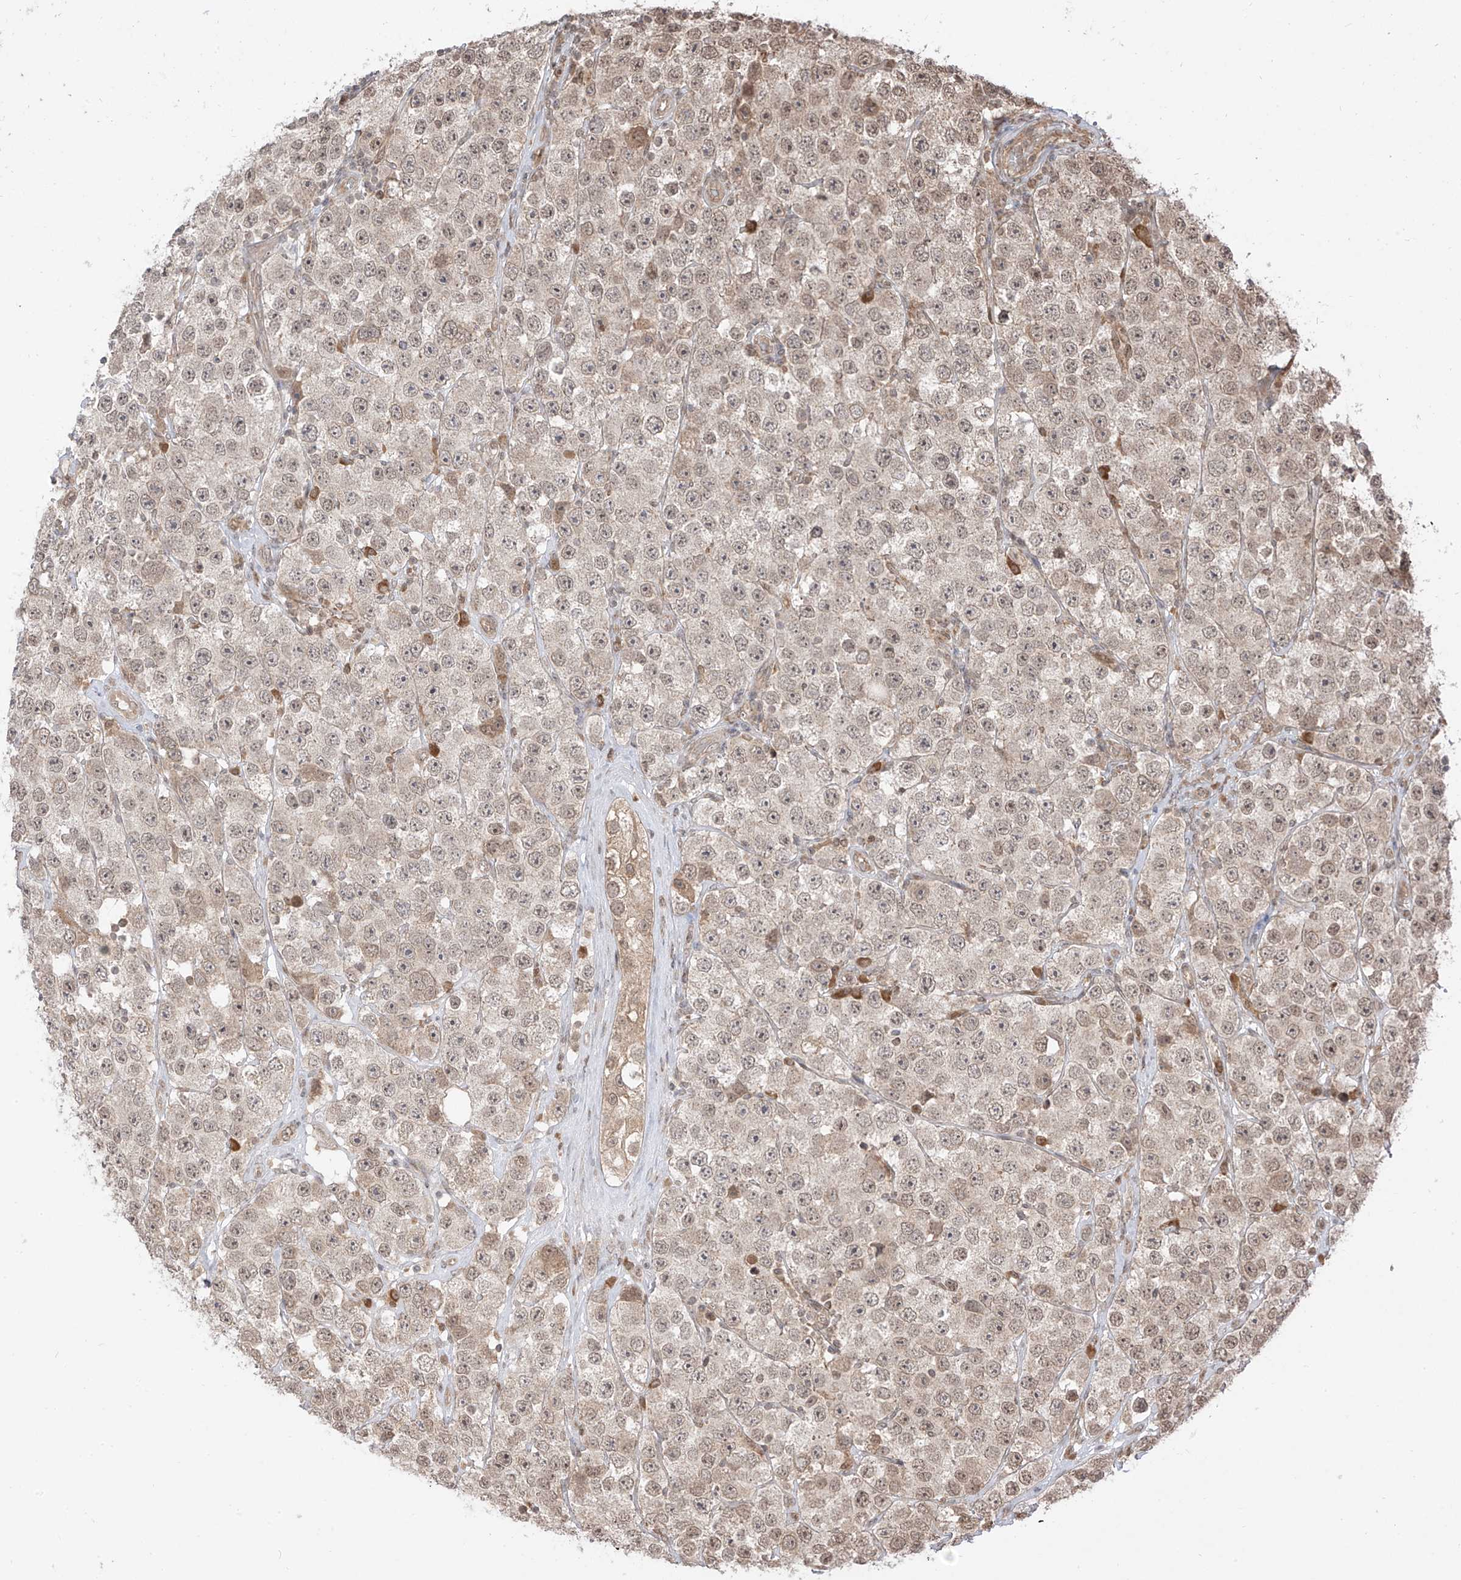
{"staining": {"intensity": "weak", "quantity": "25%-75%", "location": "cytoplasmic/membranous,nuclear"}, "tissue": "testis cancer", "cell_type": "Tumor cells", "image_type": "cancer", "snomed": [{"axis": "morphology", "description": "Seminoma, NOS"}, {"axis": "topography", "description": "Testis"}], "caption": "Protein staining by immunohistochemistry shows weak cytoplasmic/membranous and nuclear staining in about 25%-75% of tumor cells in testis cancer.", "gene": "LCOR", "patient": {"sex": "male", "age": 28}}